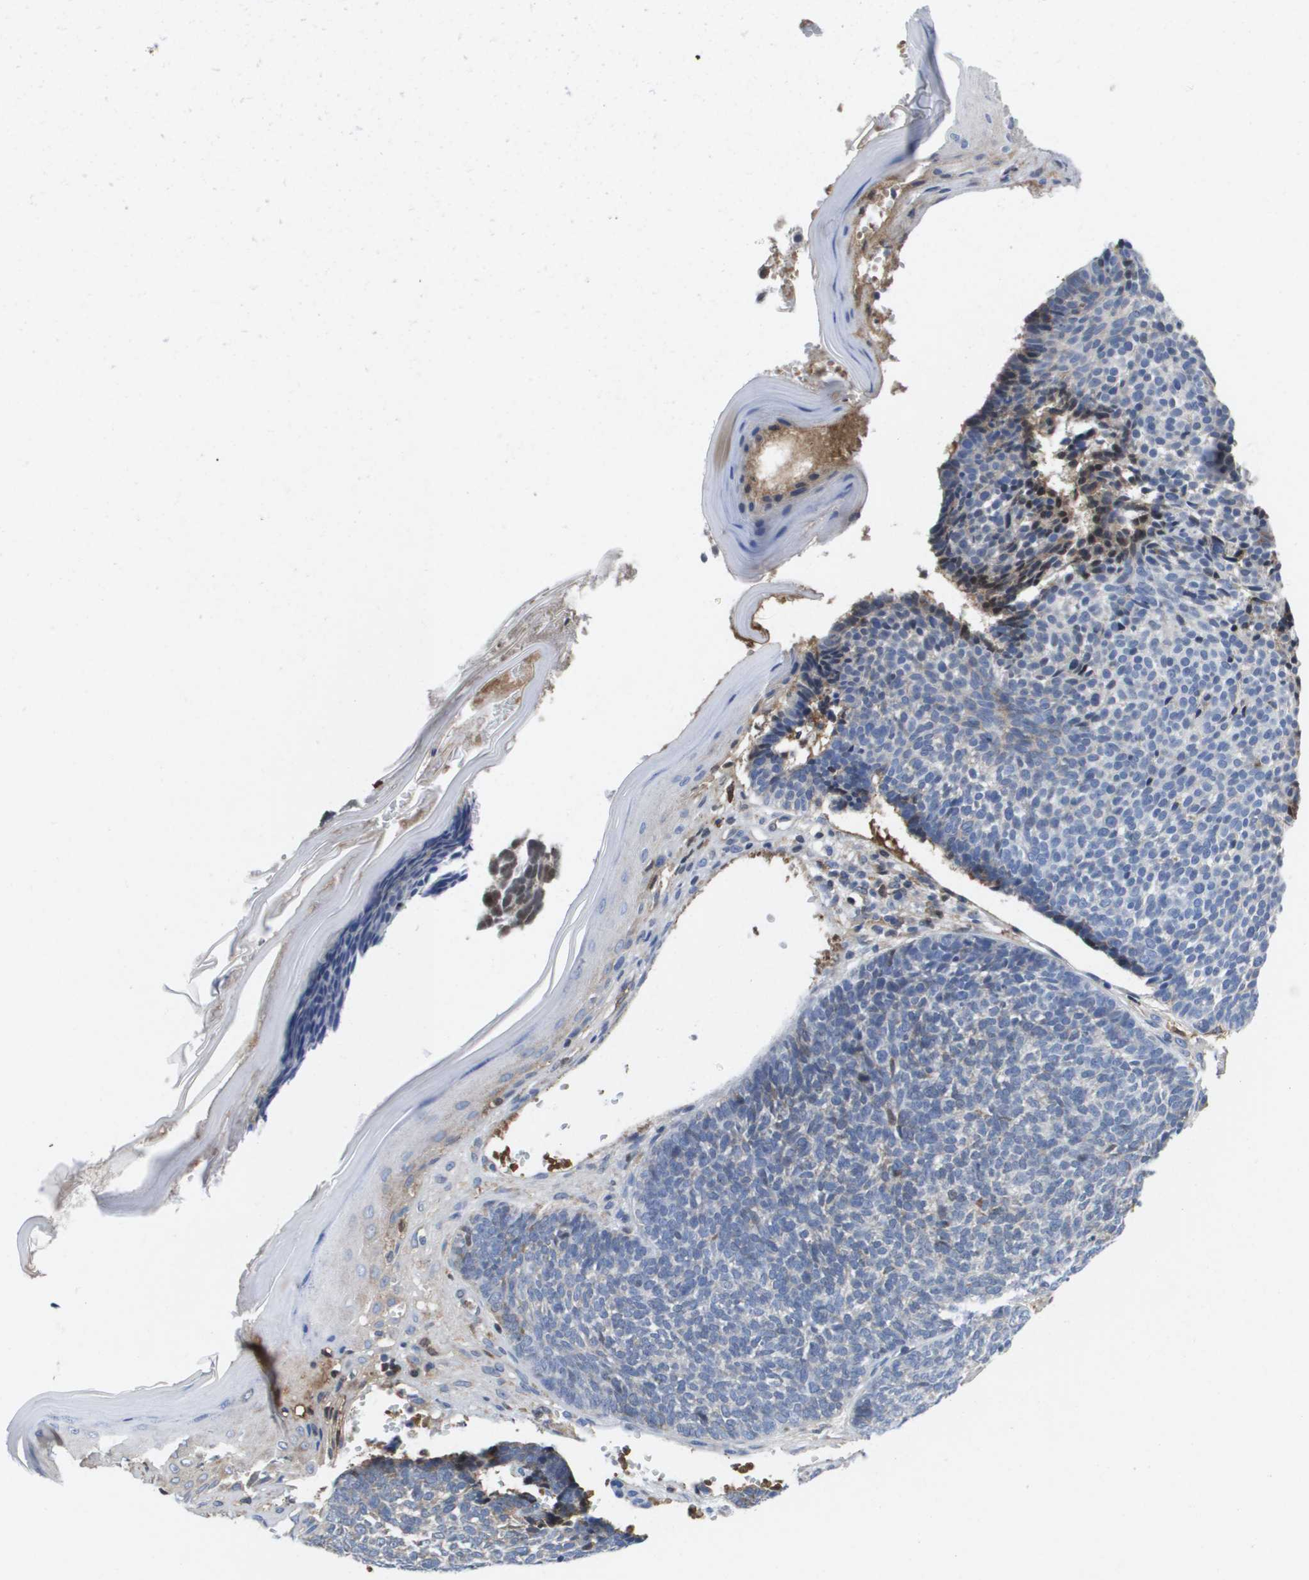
{"staining": {"intensity": "weak", "quantity": "<25%", "location": "cytoplasmic/membranous"}, "tissue": "skin cancer", "cell_type": "Tumor cells", "image_type": "cancer", "snomed": [{"axis": "morphology", "description": "Basal cell carcinoma"}, {"axis": "topography", "description": "Skin"}], "caption": "Immunohistochemical staining of human basal cell carcinoma (skin) shows no significant positivity in tumor cells. Nuclei are stained in blue.", "gene": "SERPINC1", "patient": {"sex": "male", "age": 84}}